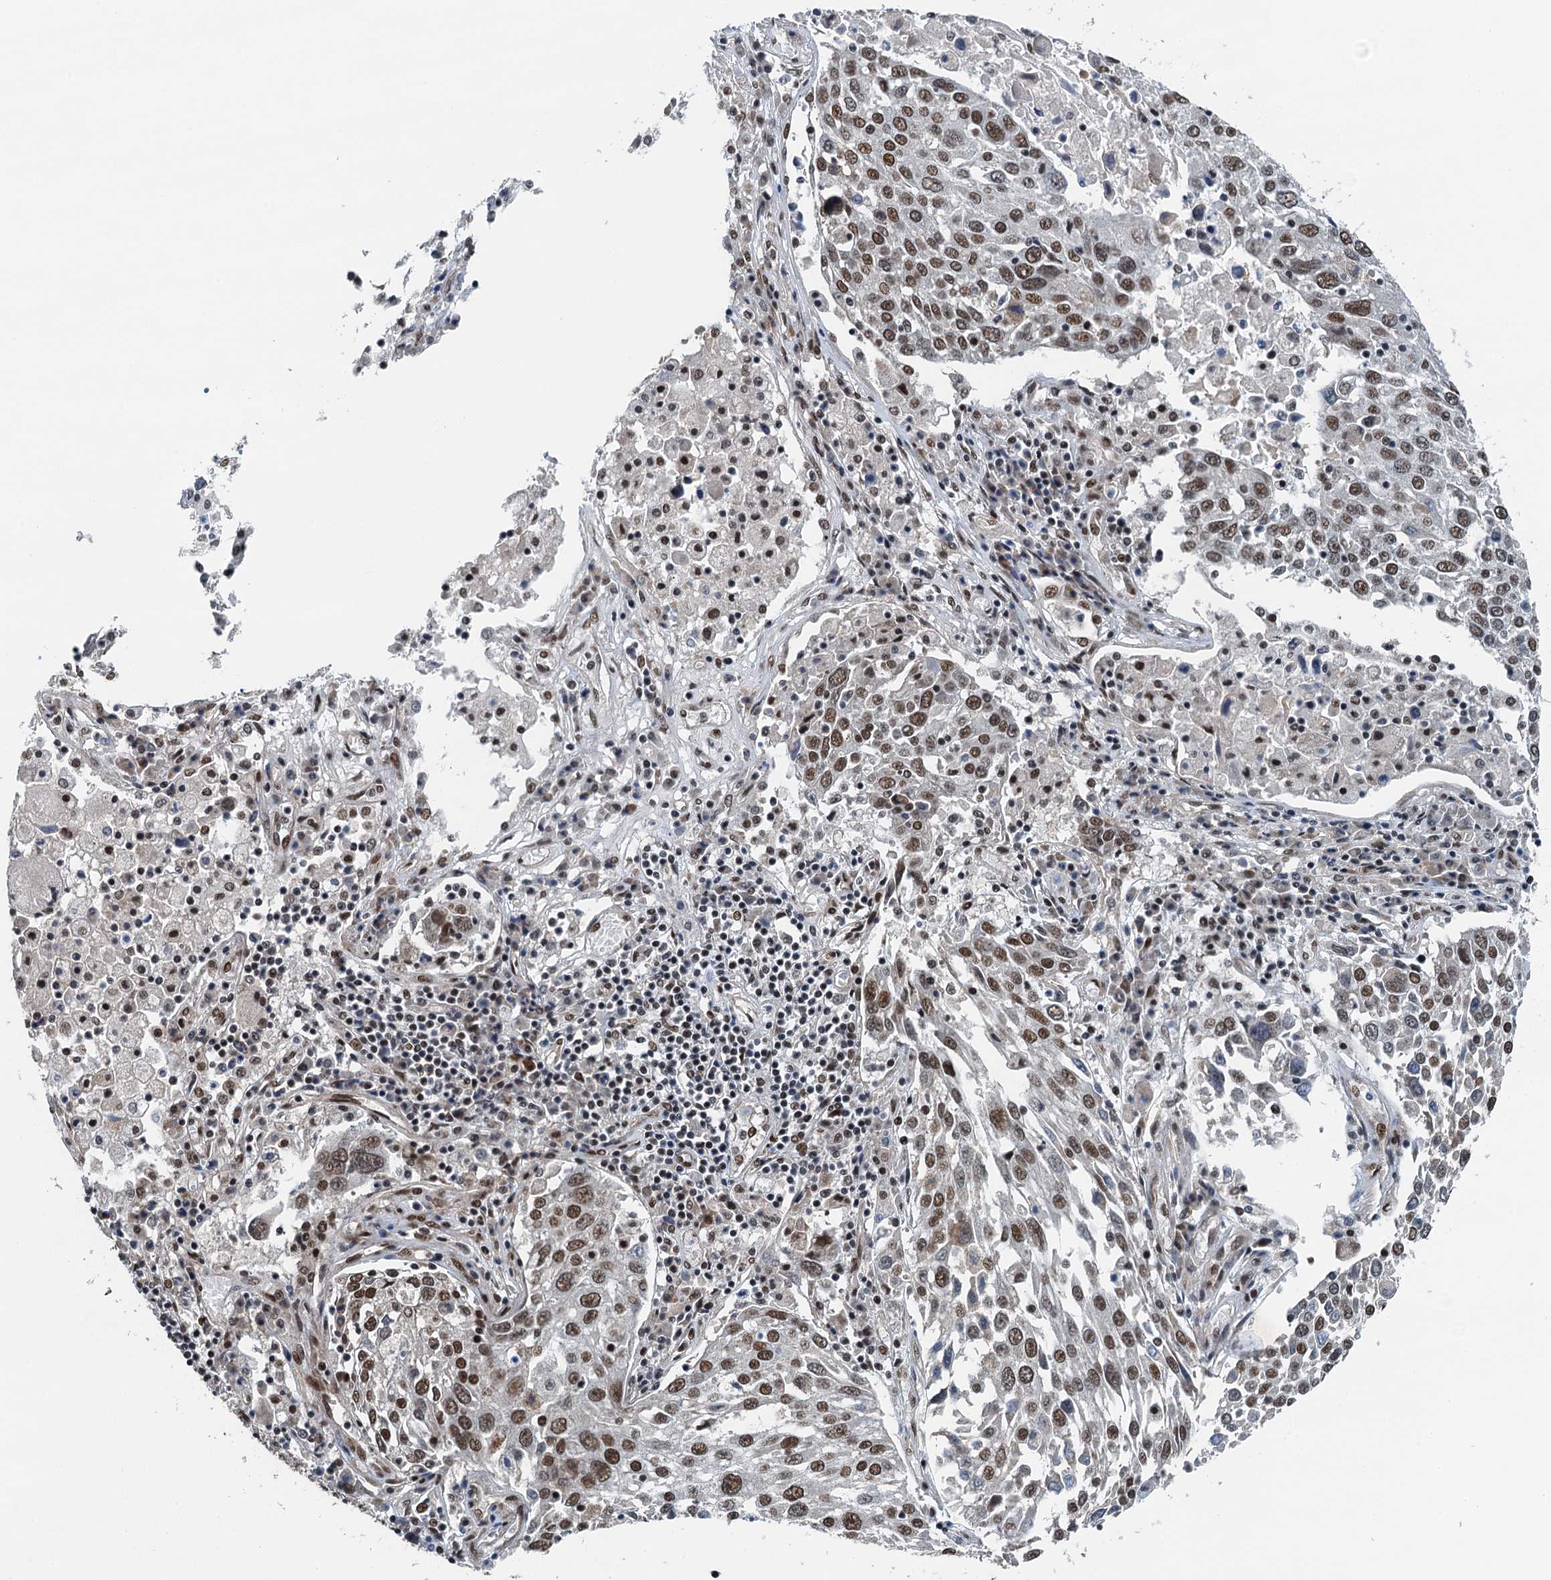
{"staining": {"intensity": "moderate", "quantity": ">75%", "location": "nuclear"}, "tissue": "lung cancer", "cell_type": "Tumor cells", "image_type": "cancer", "snomed": [{"axis": "morphology", "description": "Squamous cell carcinoma, NOS"}, {"axis": "topography", "description": "Lung"}], "caption": "A micrograph of lung squamous cell carcinoma stained for a protein reveals moderate nuclear brown staining in tumor cells.", "gene": "MTA3", "patient": {"sex": "male", "age": 65}}